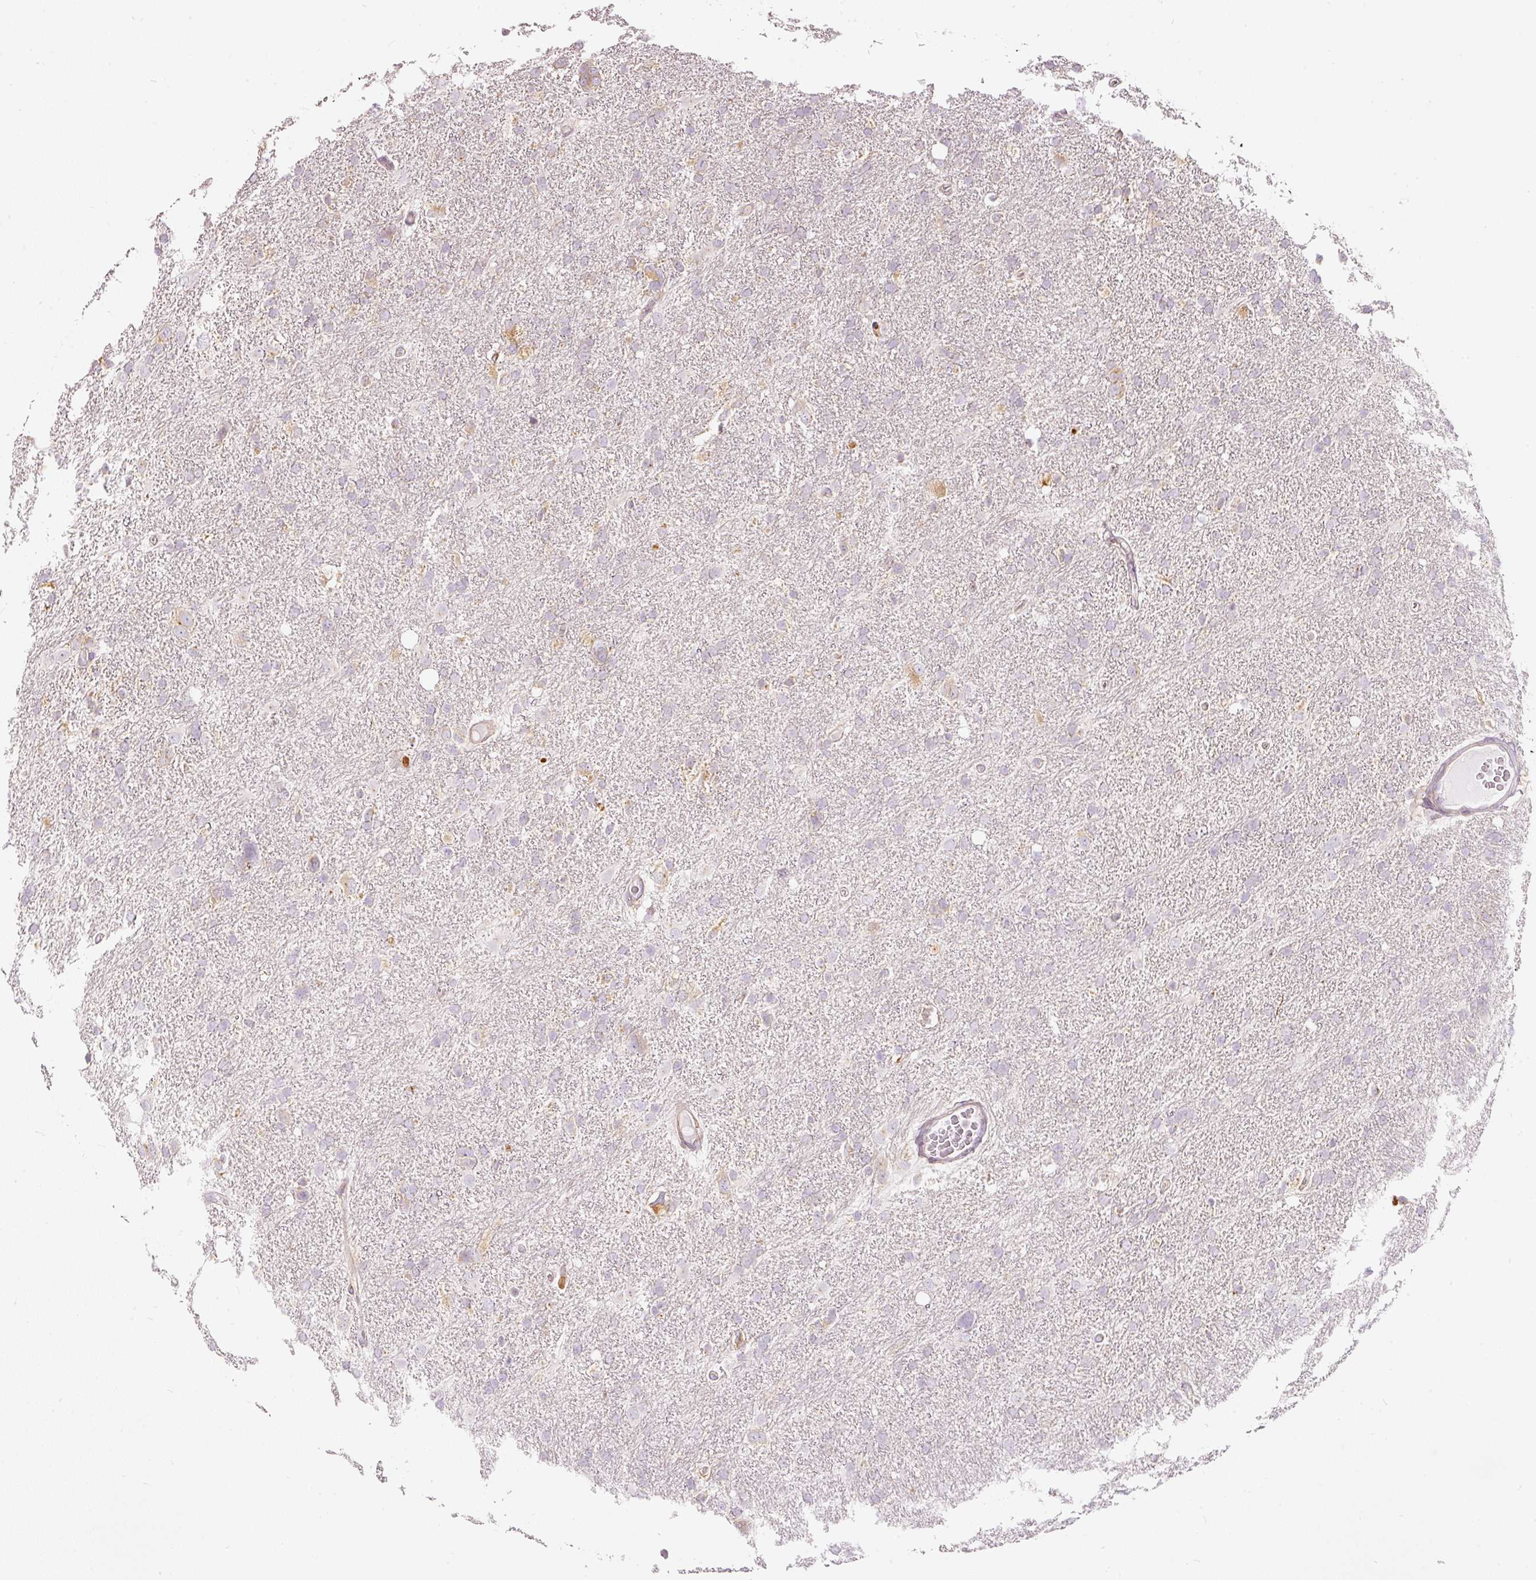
{"staining": {"intensity": "negative", "quantity": "none", "location": "none"}, "tissue": "glioma", "cell_type": "Tumor cells", "image_type": "cancer", "snomed": [{"axis": "morphology", "description": "Glioma, malignant, High grade"}, {"axis": "topography", "description": "Brain"}], "caption": "Immunohistochemistry histopathology image of human malignant glioma (high-grade) stained for a protein (brown), which exhibits no expression in tumor cells.", "gene": "SNAPC5", "patient": {"sex": "male", "age": 61}}